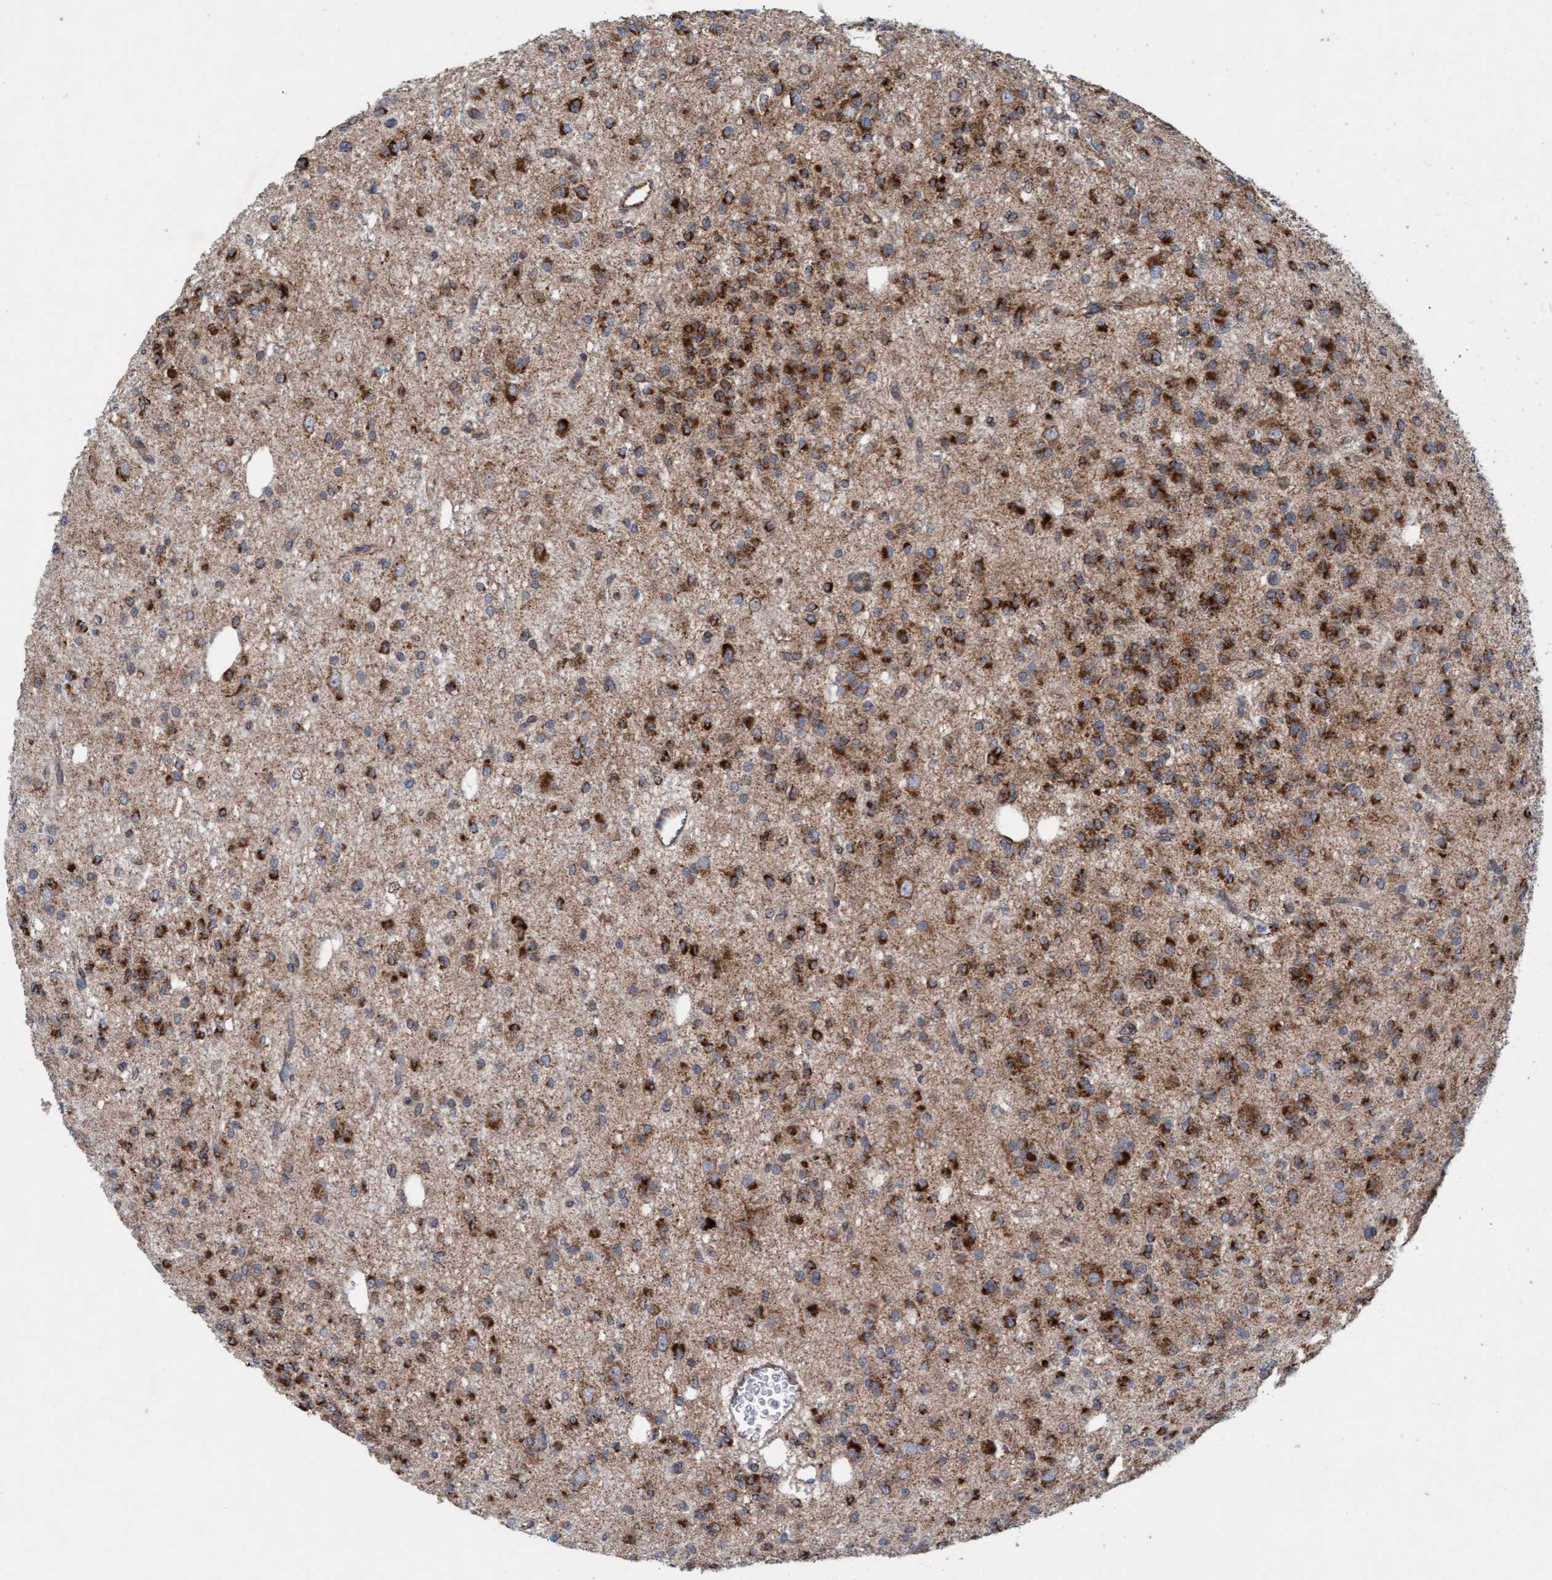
{"staining": {"intensity": "strong", "quantity": "25%-75%", "location": "cytoplasmic/membranous"}, "tissue": "glioma", "cell_type": "Tumor cells", "image_type": "cancer", "snomed": [{"axis": "morphology", "description": "Glioma, malignant, Low grade"}, {"axis": "topography", "description": "Brain"}], "caption": "Malignant glioma (low-grade) was stained to show a protein in brown. There is high levels of strong cytoplasmic/membranous staining in about 25%-75% of tumor cells. The staining is performed using DAB (3,3'-diaminobenzidine) brown chromogen to label protein expression. The nuclei are counter-stained blue using hematoxylin.", "gene": "MRPS23", "patient": {"sex": "male", "age": 38}}